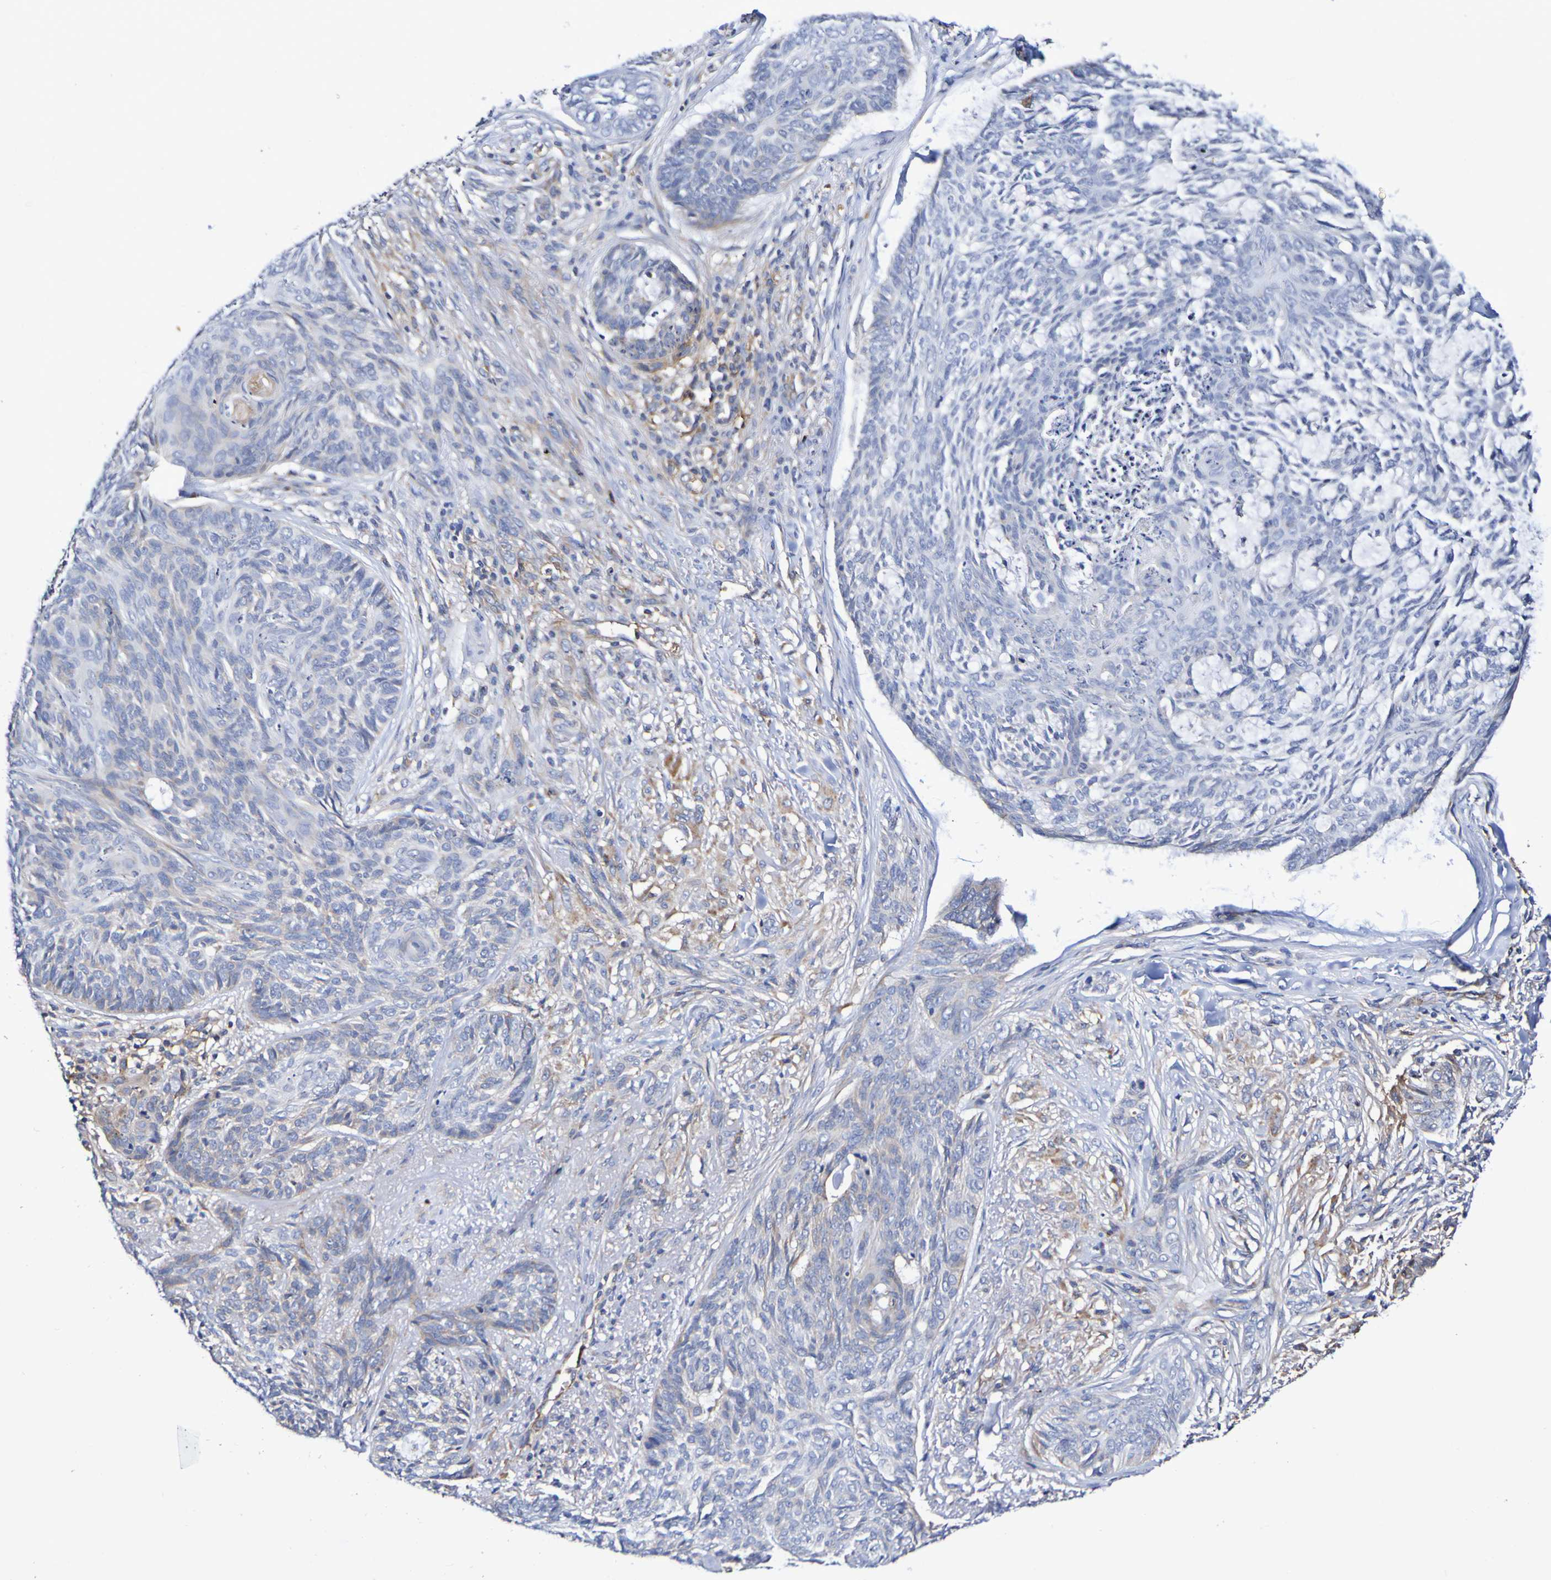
{"staining": {"intensity": "negative", "quantity": "none", "location": "none"}, "tissue": "skin cancer", "cell_type": "Tumor cells", "image_type": "cancer", "snomed": [{"axis": "morphology", "description": "Basal cell carcinoma"}, {"axis": "topography", "description": "Skin"}], "caption": "Immunohistochemistry image of human skin basal cell carcinoma stained for a protein (brown), which shows no expression in tumor cells. Nuclei are stained in blue.", "gene": "WNT4", "patient": {"sex": "male", "age": 43}}